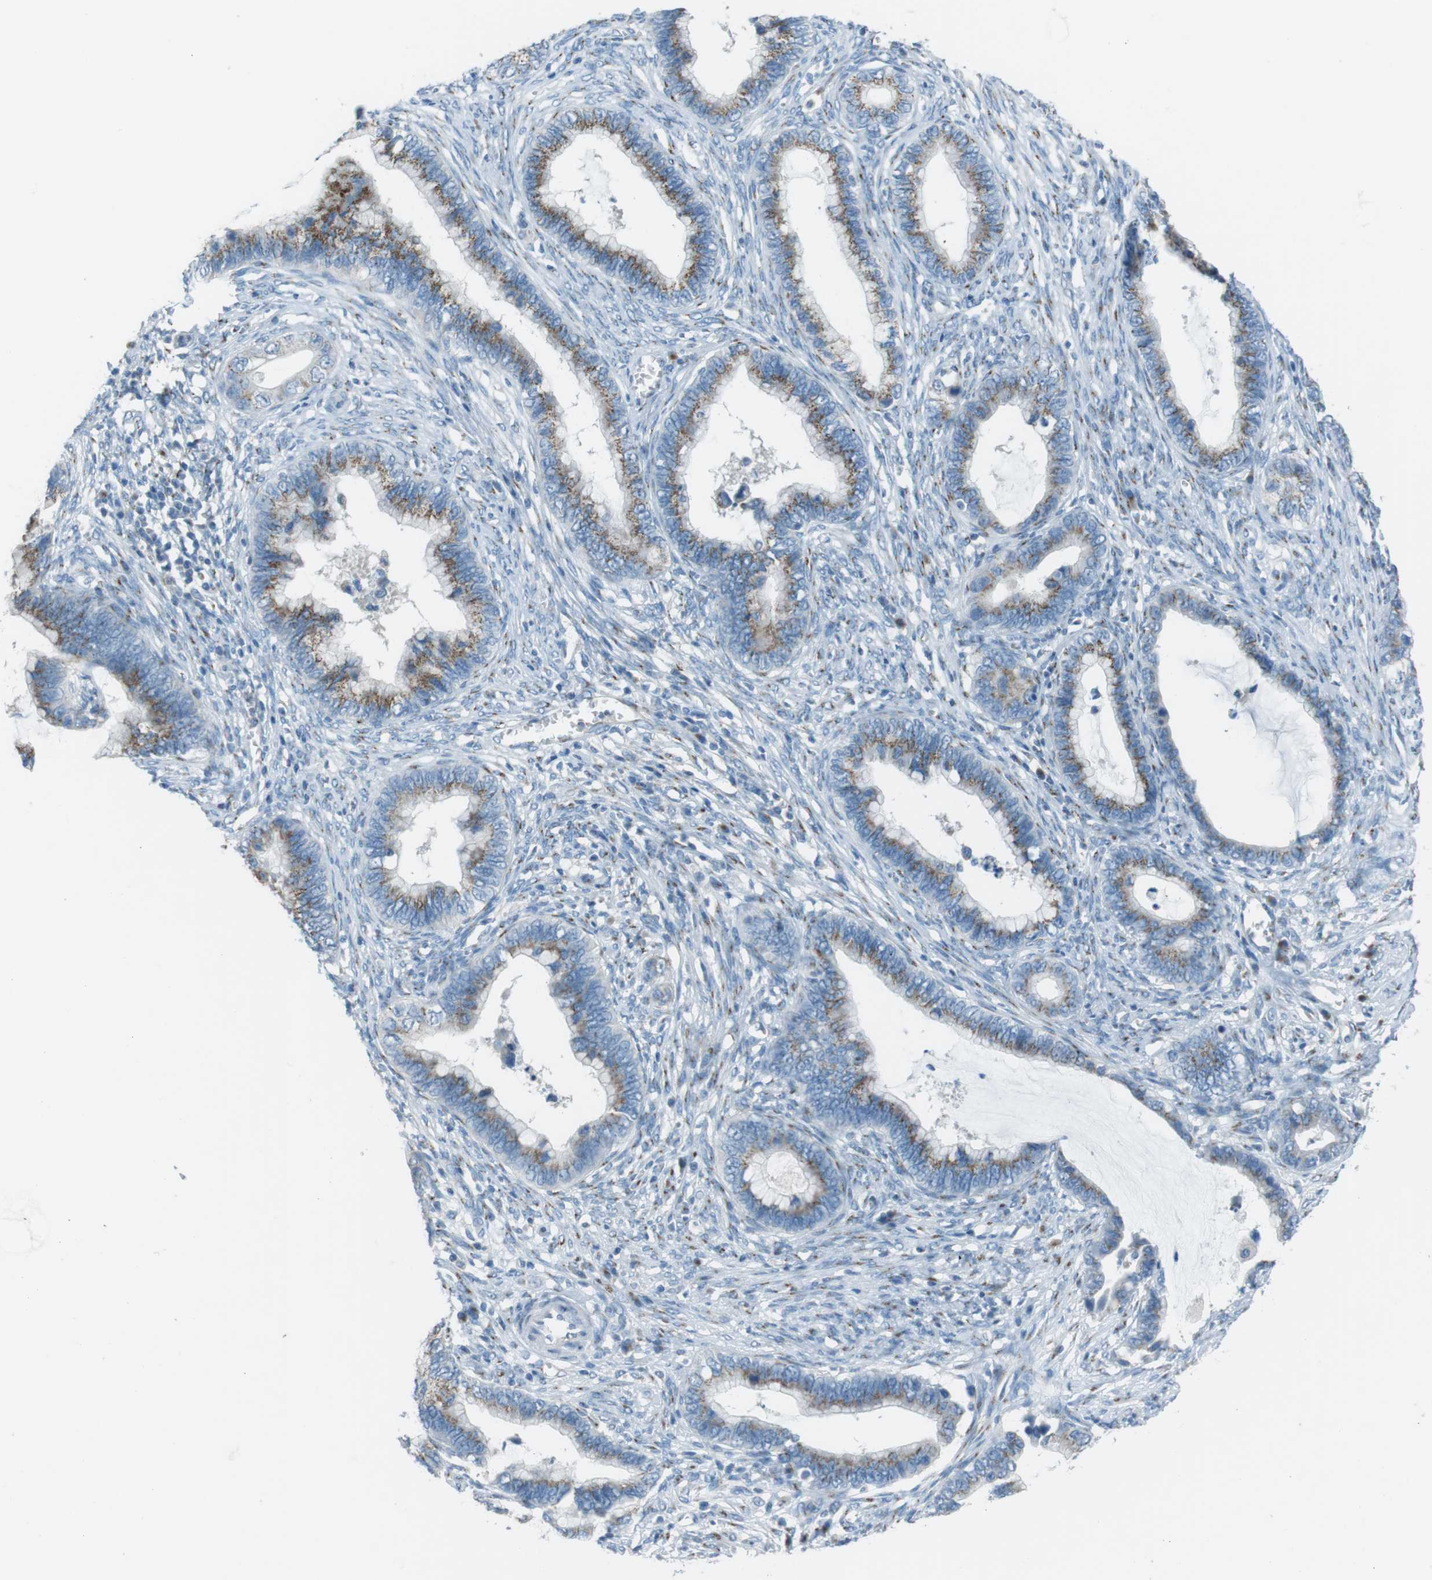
{"staining": {"intensity": "moderate", "quantity": "25%-75%", "location": "cytoplasmic/membranous"}, "tissue": "cervical cancer", "cell_type": "Tumor cells", "image_type": "cancer", "snomed": [{"axis": "morphology", "description": "Adenocarcinoma, NOS"}, {"axis": "topography", "description": "Cervix"}], "caption": "There is medium levels of moderate cytoplasmic/membranous staining in tumor cells of cervical cancer (adenocarcinoma), as demonstrated by immunohistochemical staining (brown color).", "gene": "TXNDC15", "patient": {"sex": "female", "age": 44}}